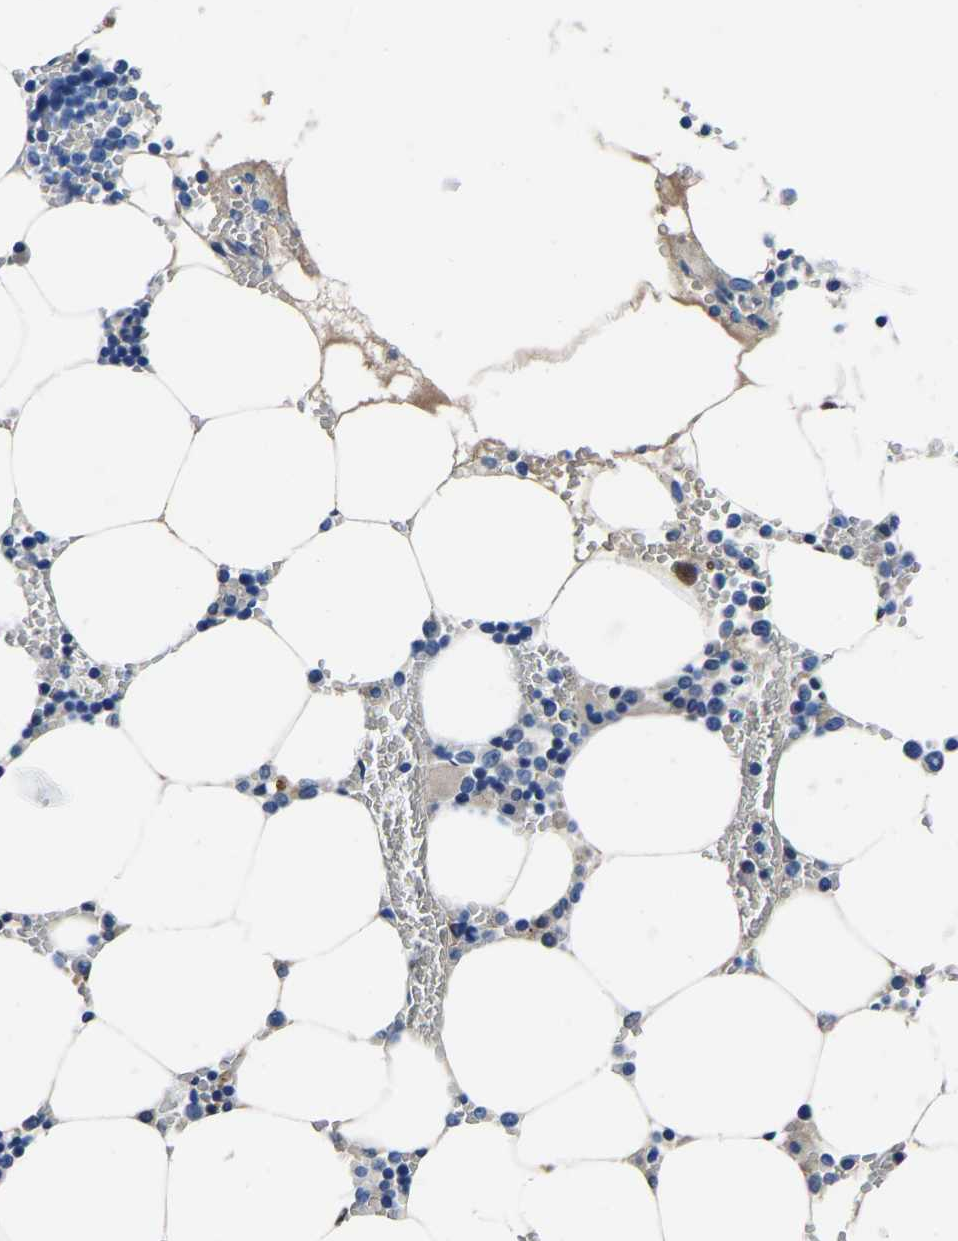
{"staining": {"intensity": "negative", "quantity": "none", "location": "none"}, "tissue": "bone marrow", "cell_type": "Hematopoietic cells", "image_type": "normal", "snomed": [{"axis": "morphology", "description": "Normal tissue, NOS"}, {"axis": "topography", "description": "Bone marrow"}], "caption": "The immunohistochemistry photomicrograph has no significant expression in hematopoietic cells of bone marrow. (Immunohistochemistry, brightfield microscopy, high magnification).", "gene": "ACO1", "patient": {"sex": "male", "age": 70}}